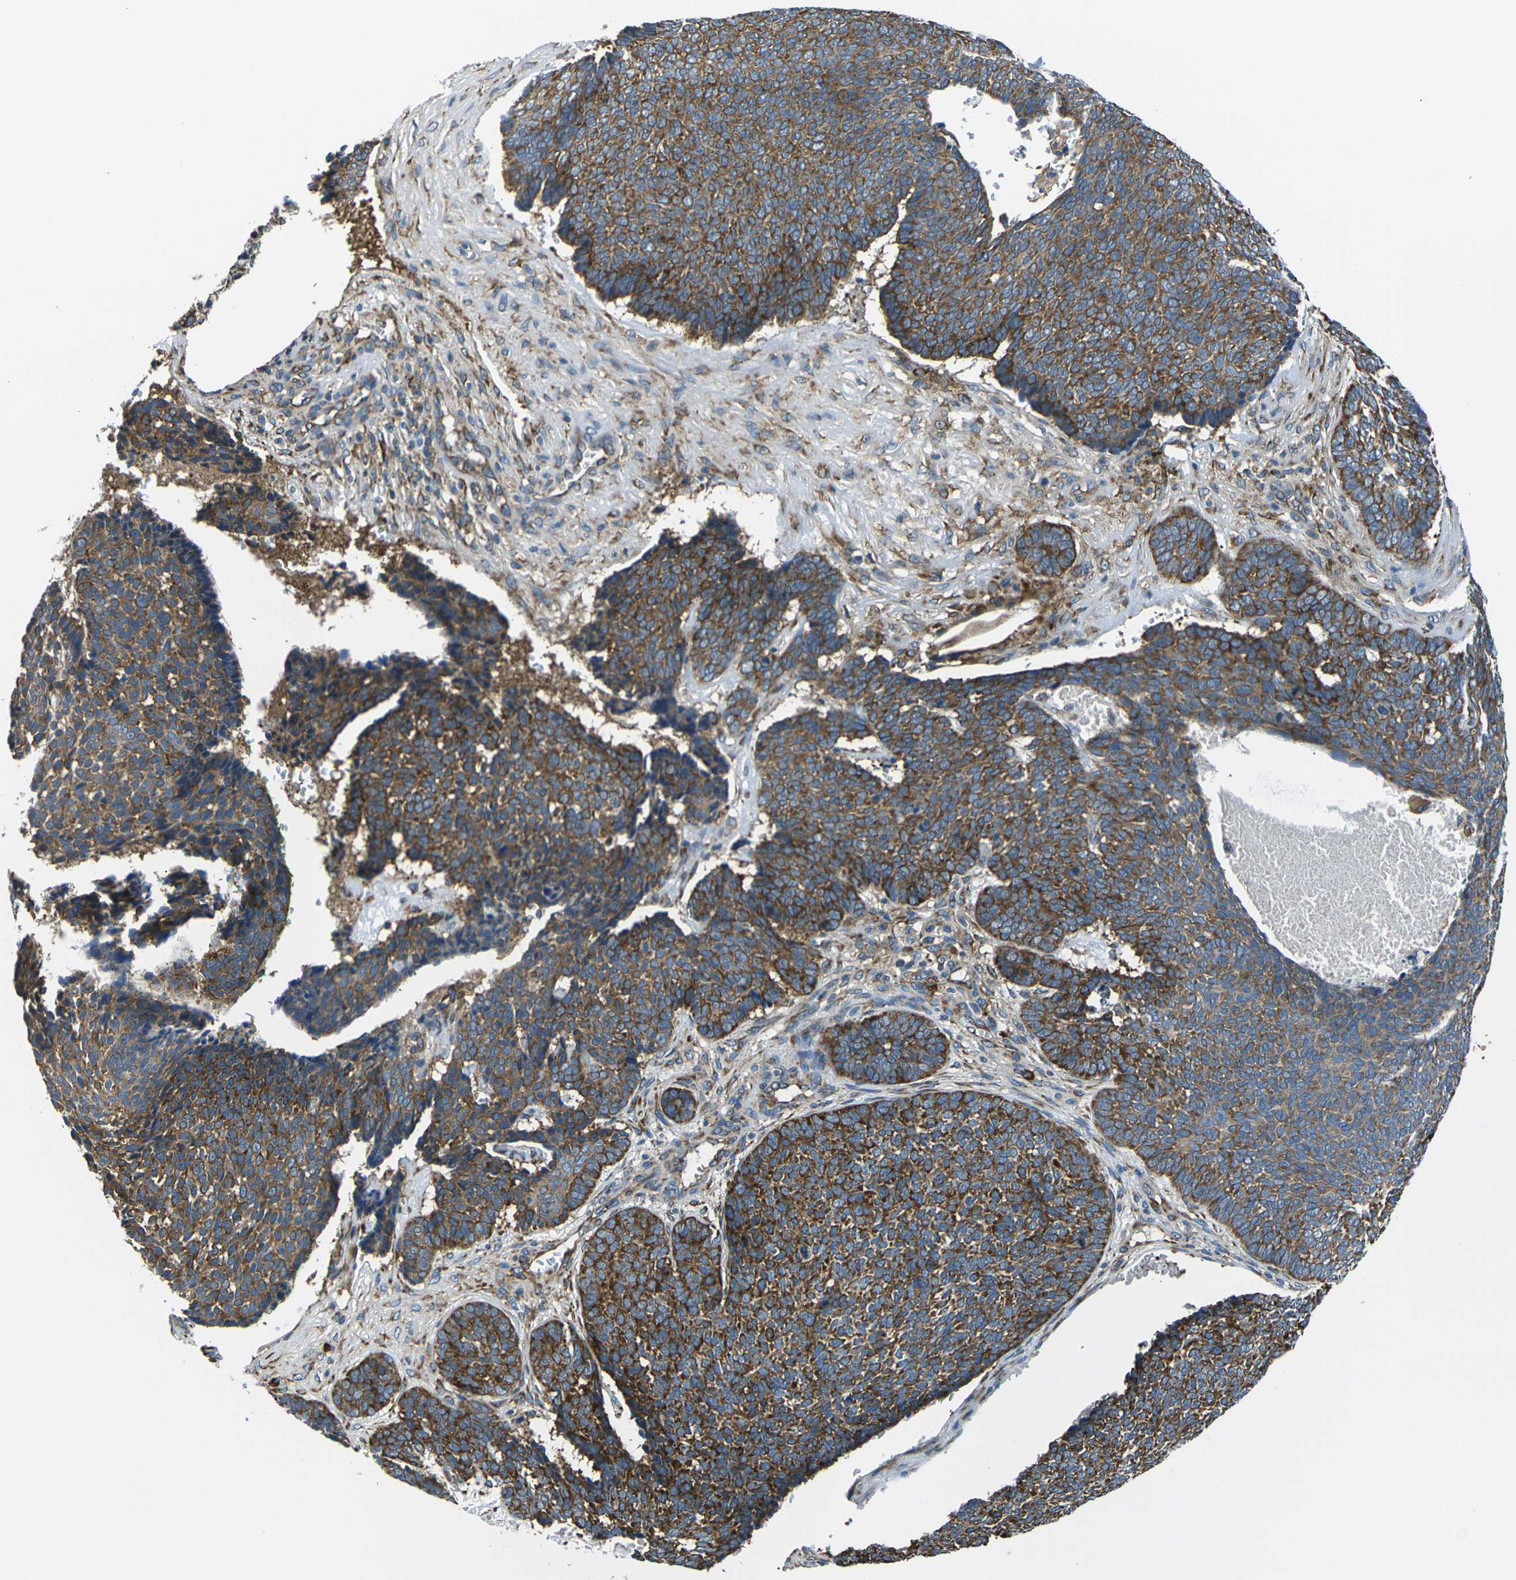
{"staining": {"intensity": "strong", "quantity": ">75%", "location": "cytoplasmic/membranous"}, "tissue": "skin cancer", "cell_type": "Tumor cells", "image_type": "cancer", "snomed": [{"axis": "morphology", "description": "Basal cell carcinoma"}, {"axis": "topography", "description": "Skin"}], "caption": "The histopathology image displays staining of skin basal cell carcinoma, revealing strong cytoplasmic/membranous protein positivity (brown color) within tumor cells.", "gene": "RPSA", "patient": {"sex": "male", "age": 84}}